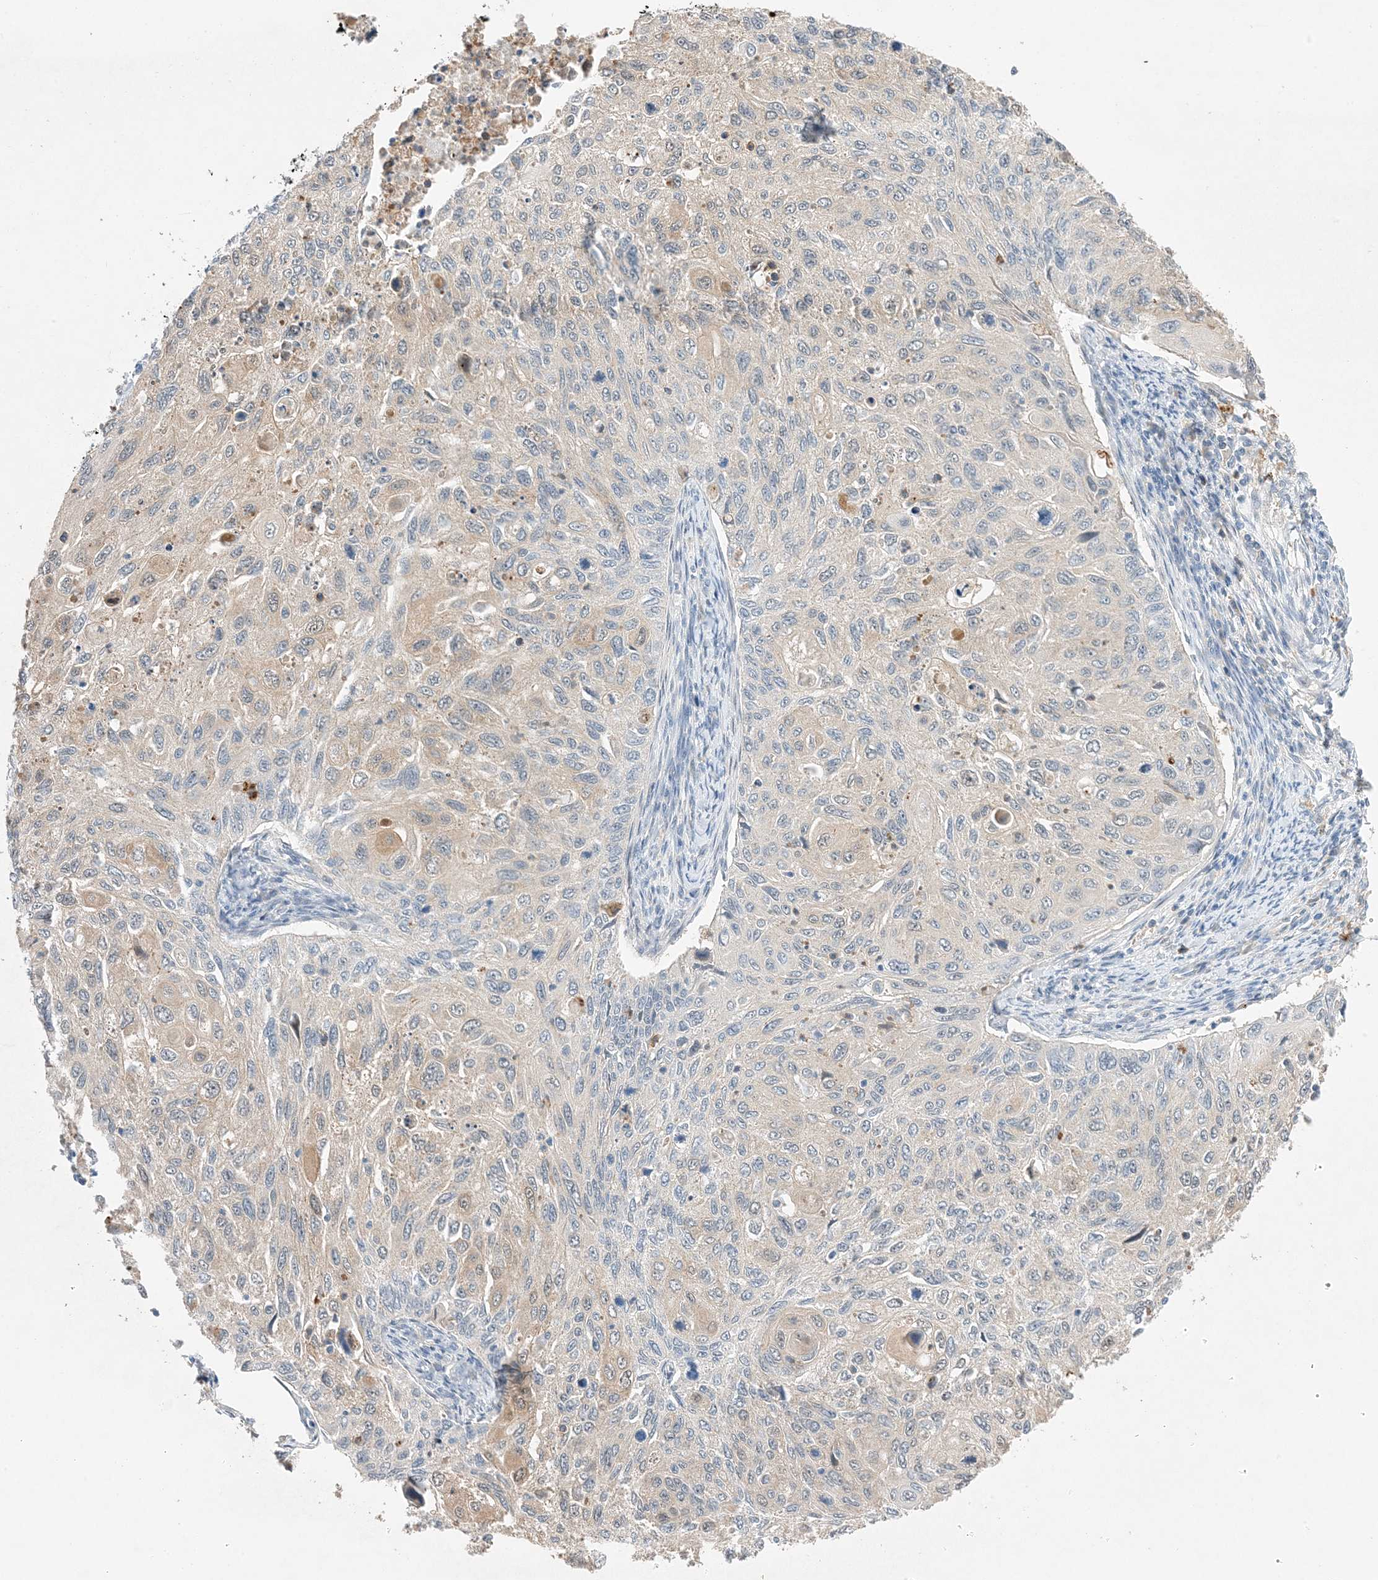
{"staining": {"intensity": "negative", "quantity": "none", "location": "none"}, "tissue": "cervical cancer", "cell_type": "Tumor cells", "image_type": "cancer", "snomed": [{"axis": "morphology", "description": "Squamous cell carcinoma, NOS"}, {"axis": "topography", "description": "Cervix"}], "caption": "This is an immunohistochemistry micrograph of human cervical cancer. There is no positivity in tumor cells.", "gene": "KIFBP", "patient": {"sex": "female", "age": 70}}